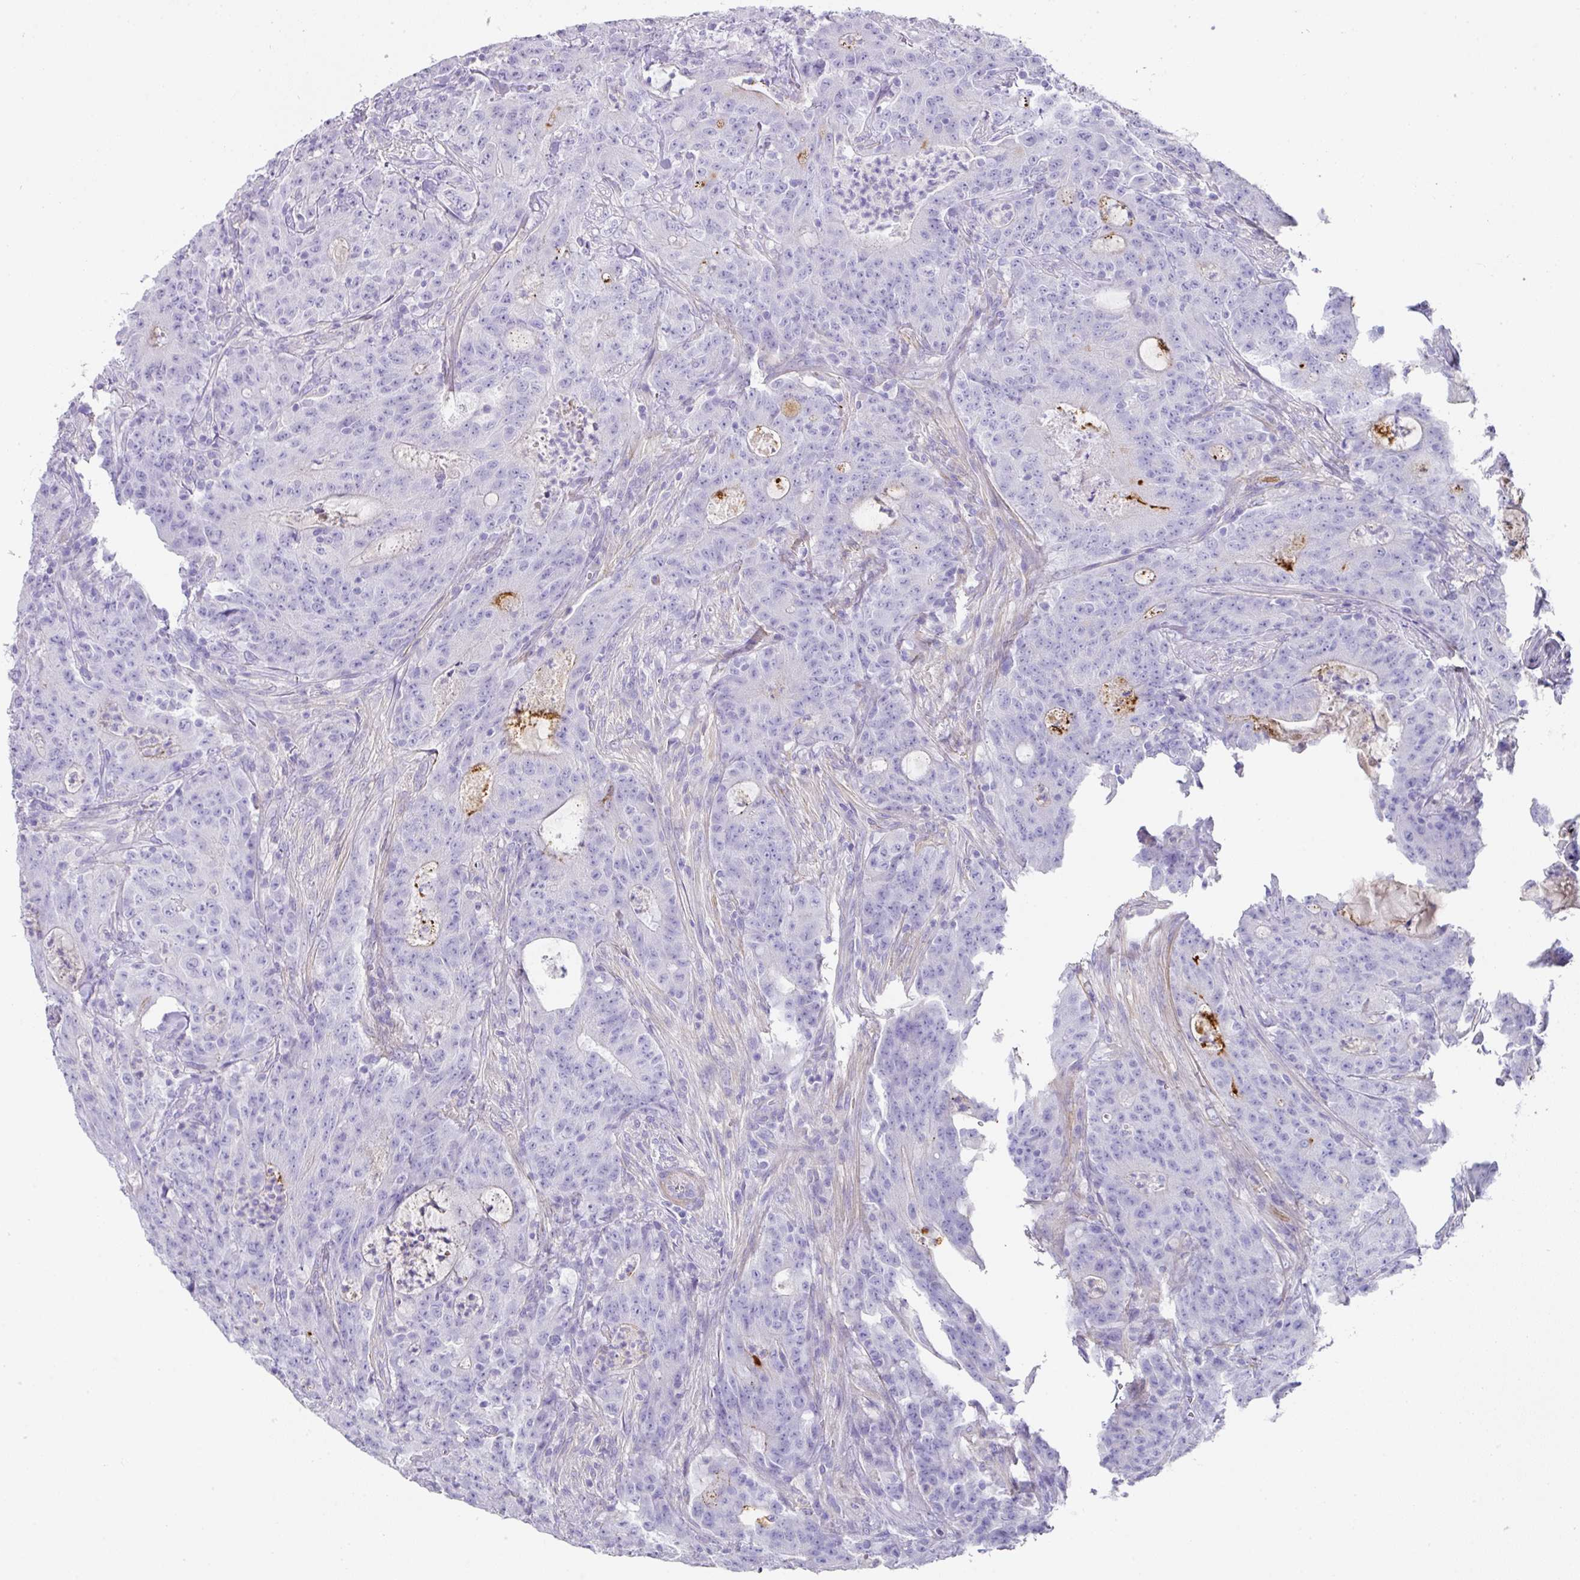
{"staining": {"intensity": "negative", "quantity": "none", "location": "none"}, "tissue": "colorectal cancer", "cell_type": "Tumor cells", "image_type": "cancer", "snomed": [{"axis": "morphology", "description": "Adenocarcinoma, NOS"}, {"axis": "topography", "description": "Colon"}], "caption": "Immunohistochemical staining of colorectal cancer (adenocarcinoma) shows no significant staining in tumor cells.", "gene": "TARM1", "patient": {"sex": "male", "age": 83}}